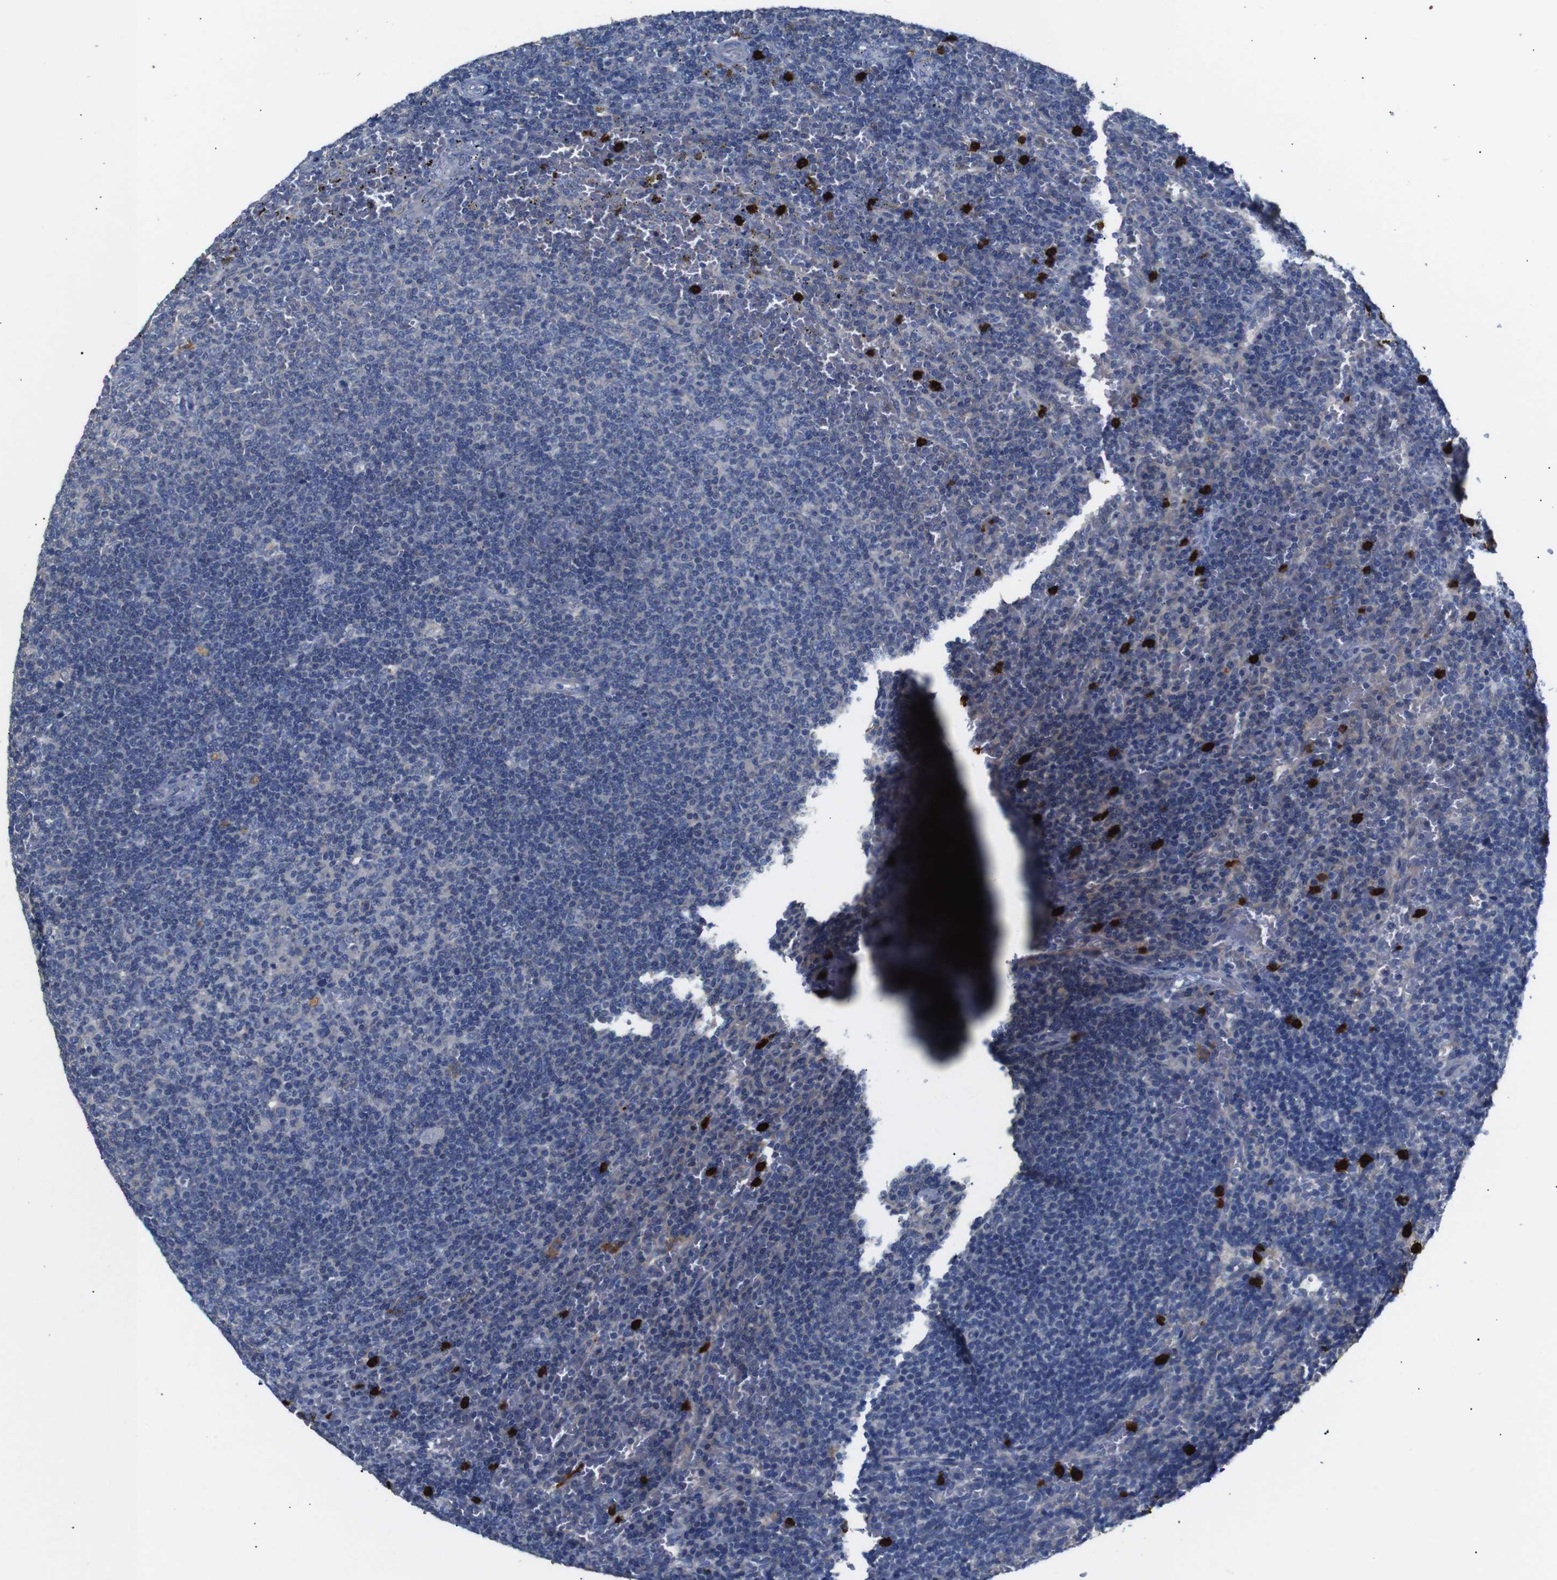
{"staining": {"intensity": "negative", "quantity": "none", "location": "none"}, "tissue": "lymphoma", "cell_type": "Tumor cells", "image_type": "cancer", "snomed": [{"axis": "morphology", "description": "Malignant lymphoma, non-Hodgkin's type, Low grade"}, {"axis": "topography", "description": "Spleen"}], "caption": "Human malignant lymphoma, non-Hodgkin's type (low-grade) stained for a protein using immunohistochemistry (IHC) displays no positivity in tumor cells.", "gene": "ALOX15", "patient": {"sex": "female", "age": 50}}